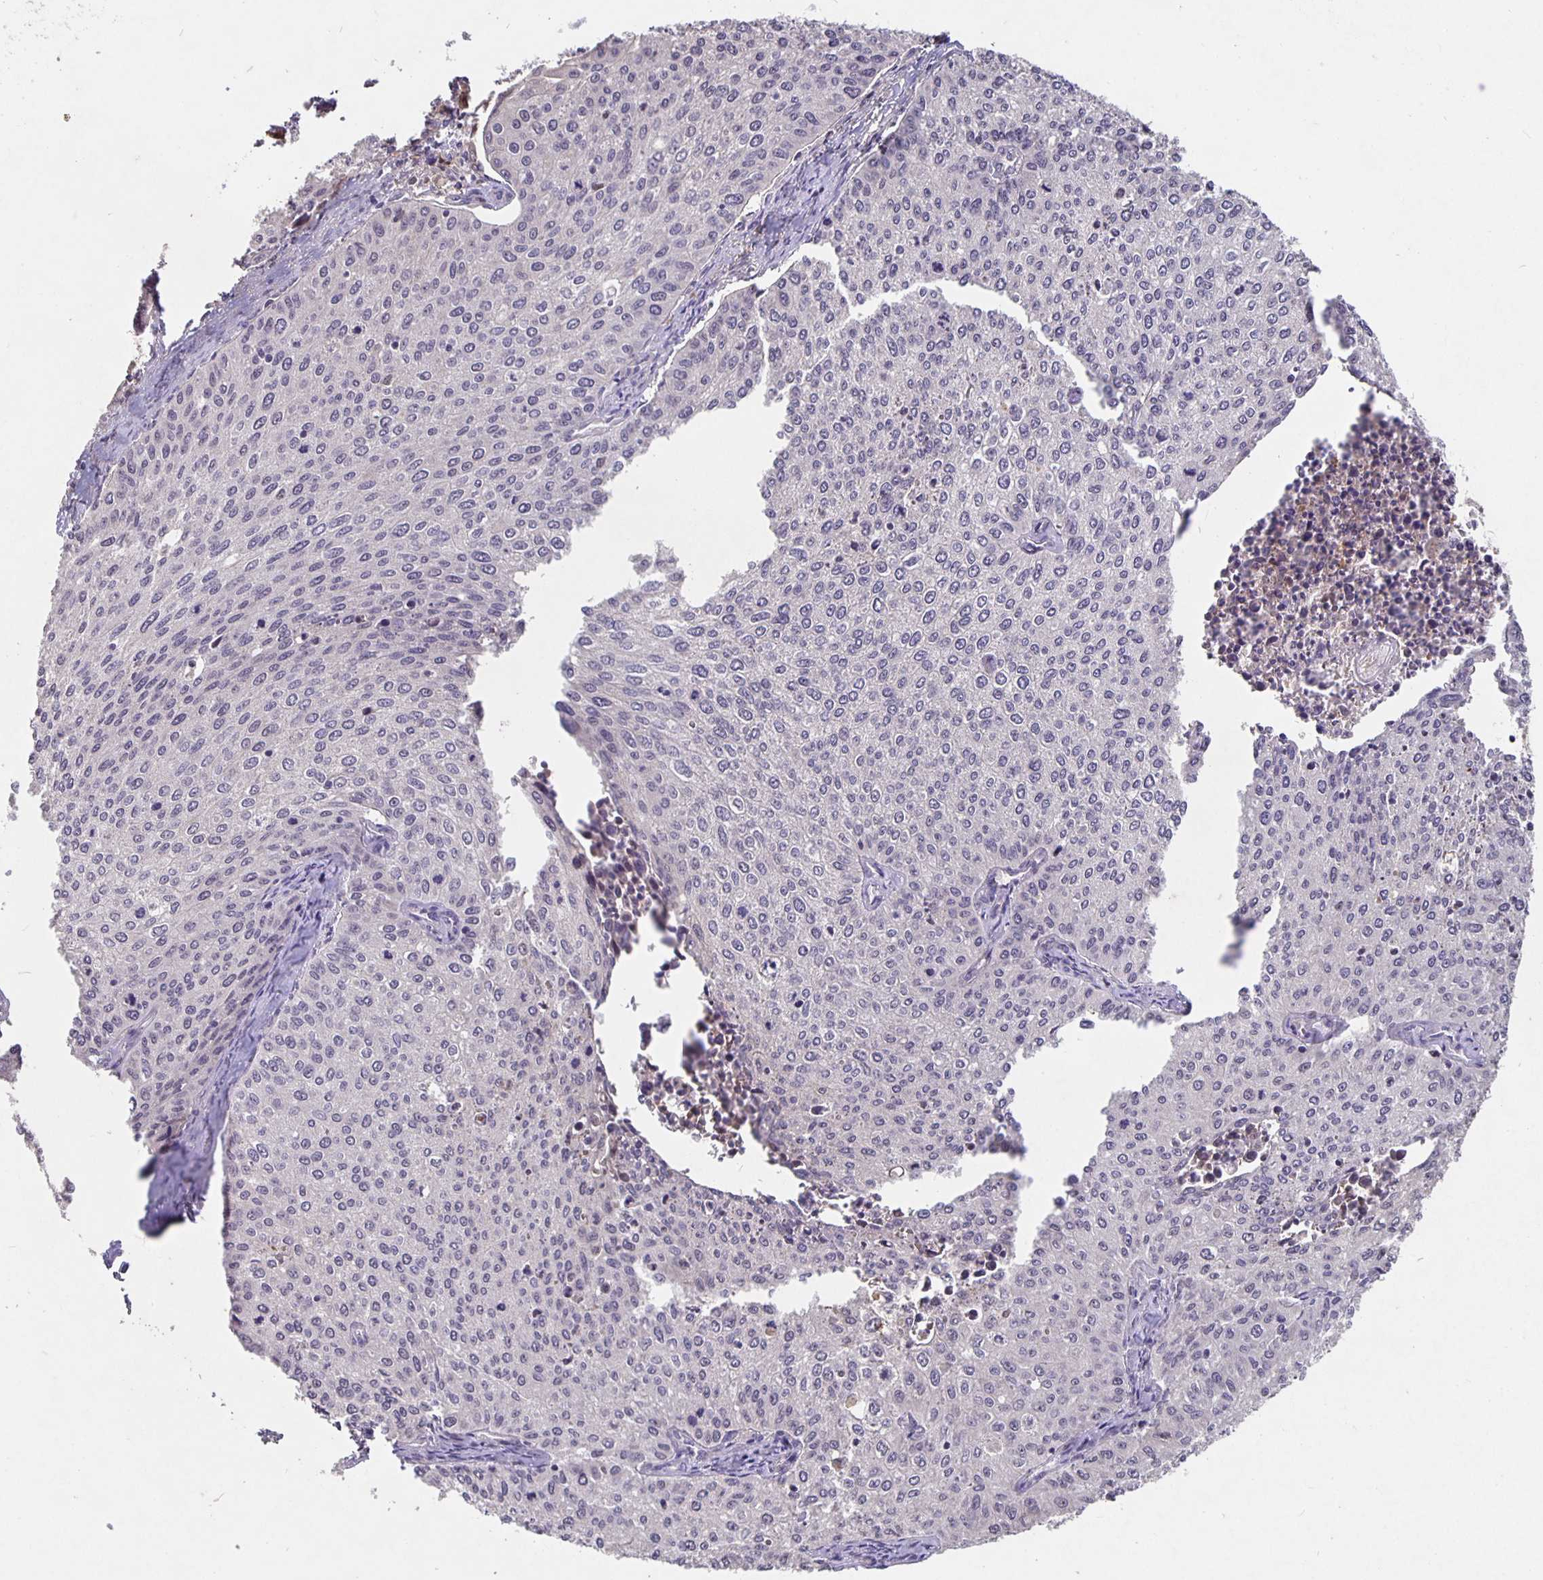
{"staining": {"intensity": "negative", "quantity": "none", "location": "none"}, "tissue": "cervical cancer", "cell_type": "Tumor cells", "image_type": "cancer", "snomed": [{"axis": "morphology", "description": "Squamous cell carcinoma, NOS"}, {"axis": "topography", "description": "Cervix"}], "caption": "The immunohistochemistry photomicrograph has no significant expression in tumor cells of cervical cancer (squamous cell carcinoma) tissue.", "gene": "NOG", "patient": {"sex": "female", "age": 38}}